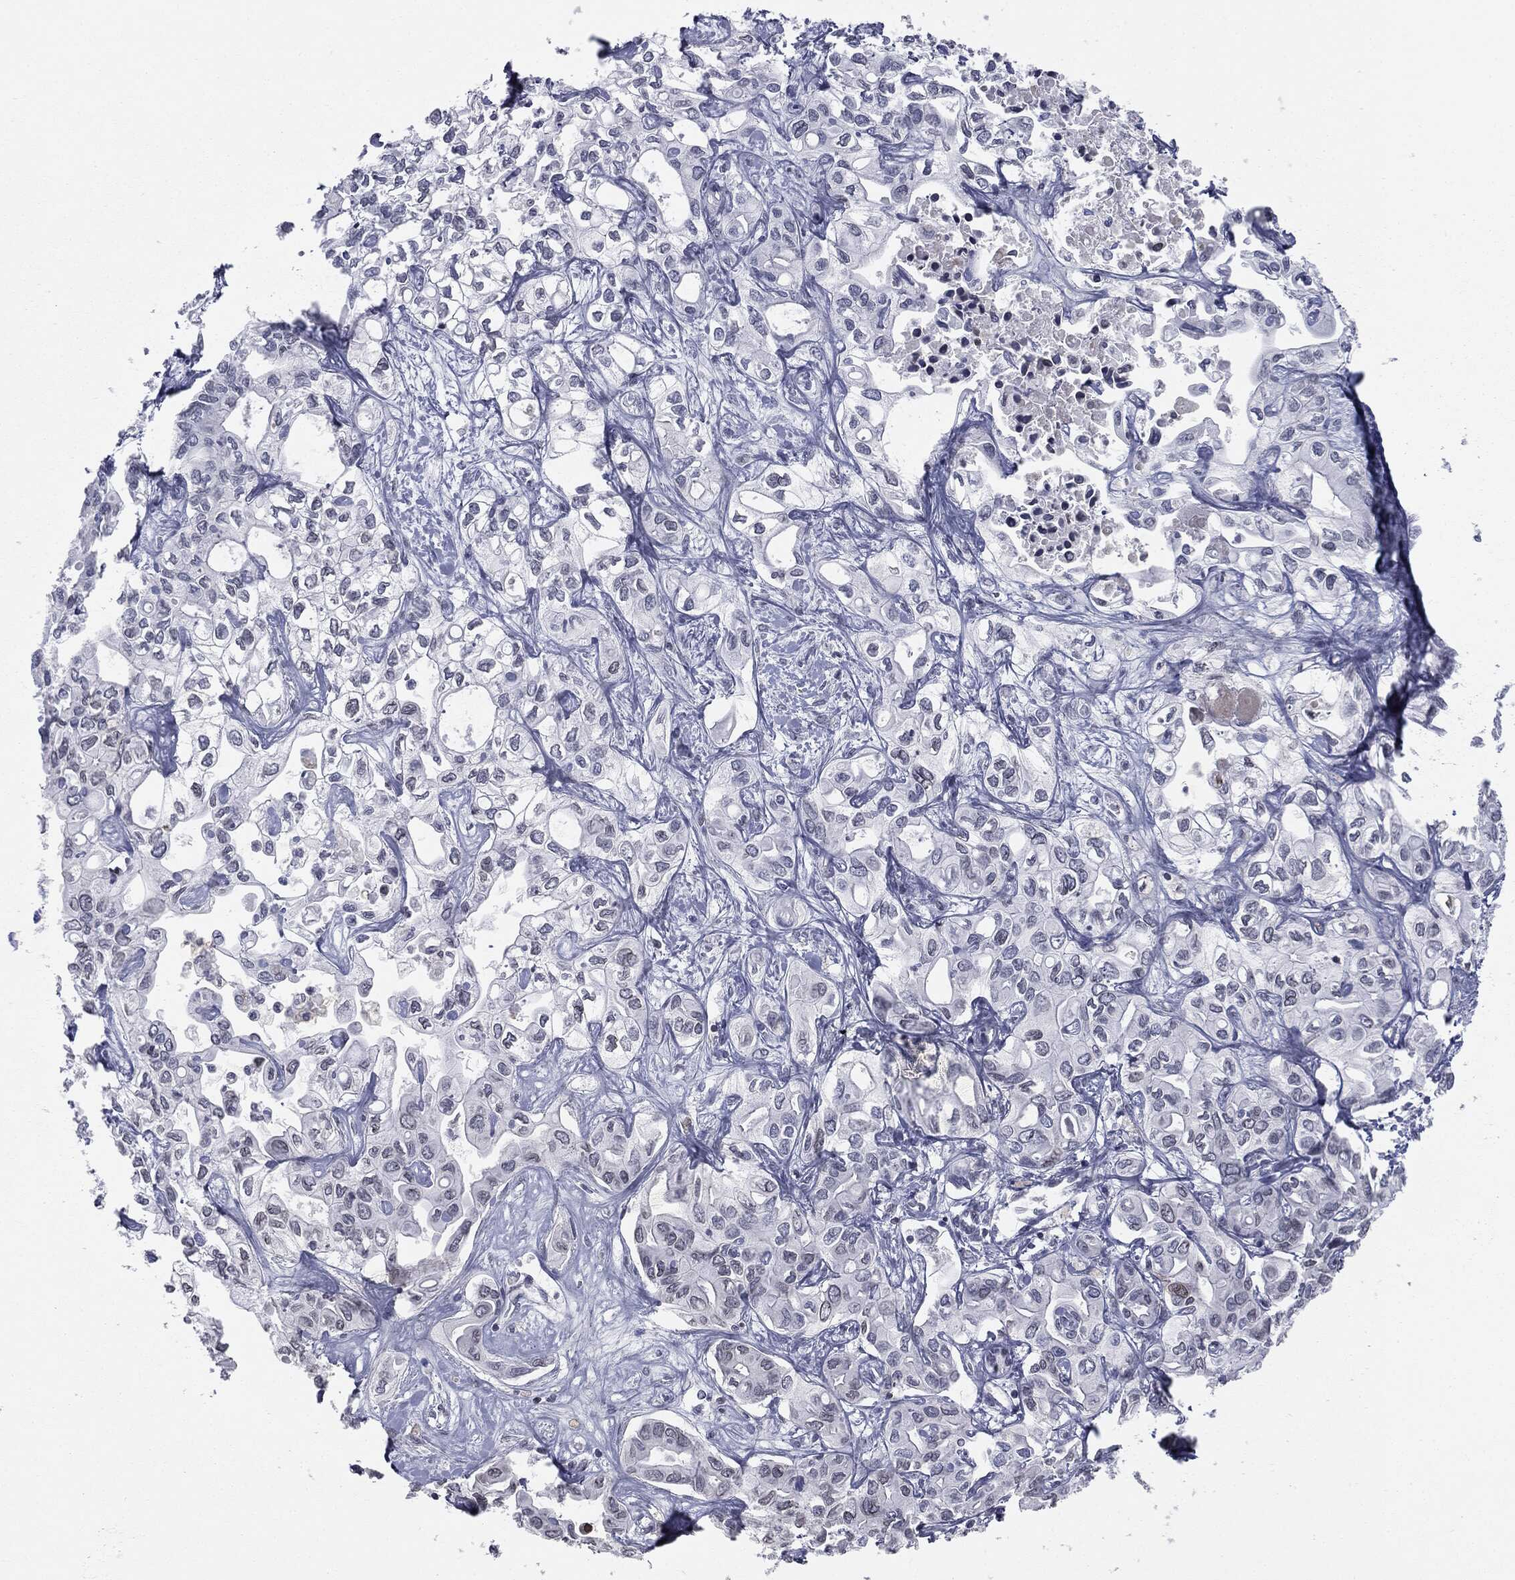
{"staining": {"intensity": "negative", "quantity": "none", "location": "none"}, "tissue": "liver cancer", "cell_type": "Tumor cells", "image_type": "cancer", "snomed": [{"axis": "morphology", "description": "Cholangiocarcinoma"}, {"axis": "topography", "description": "Liver"}], "caption": "Micrograph shows no protein expression in tumor cells of cholangiocarcinoma (liver) tissue.", "gene": "ALDOB", "patient": {"sex": "female", "age": 64}}